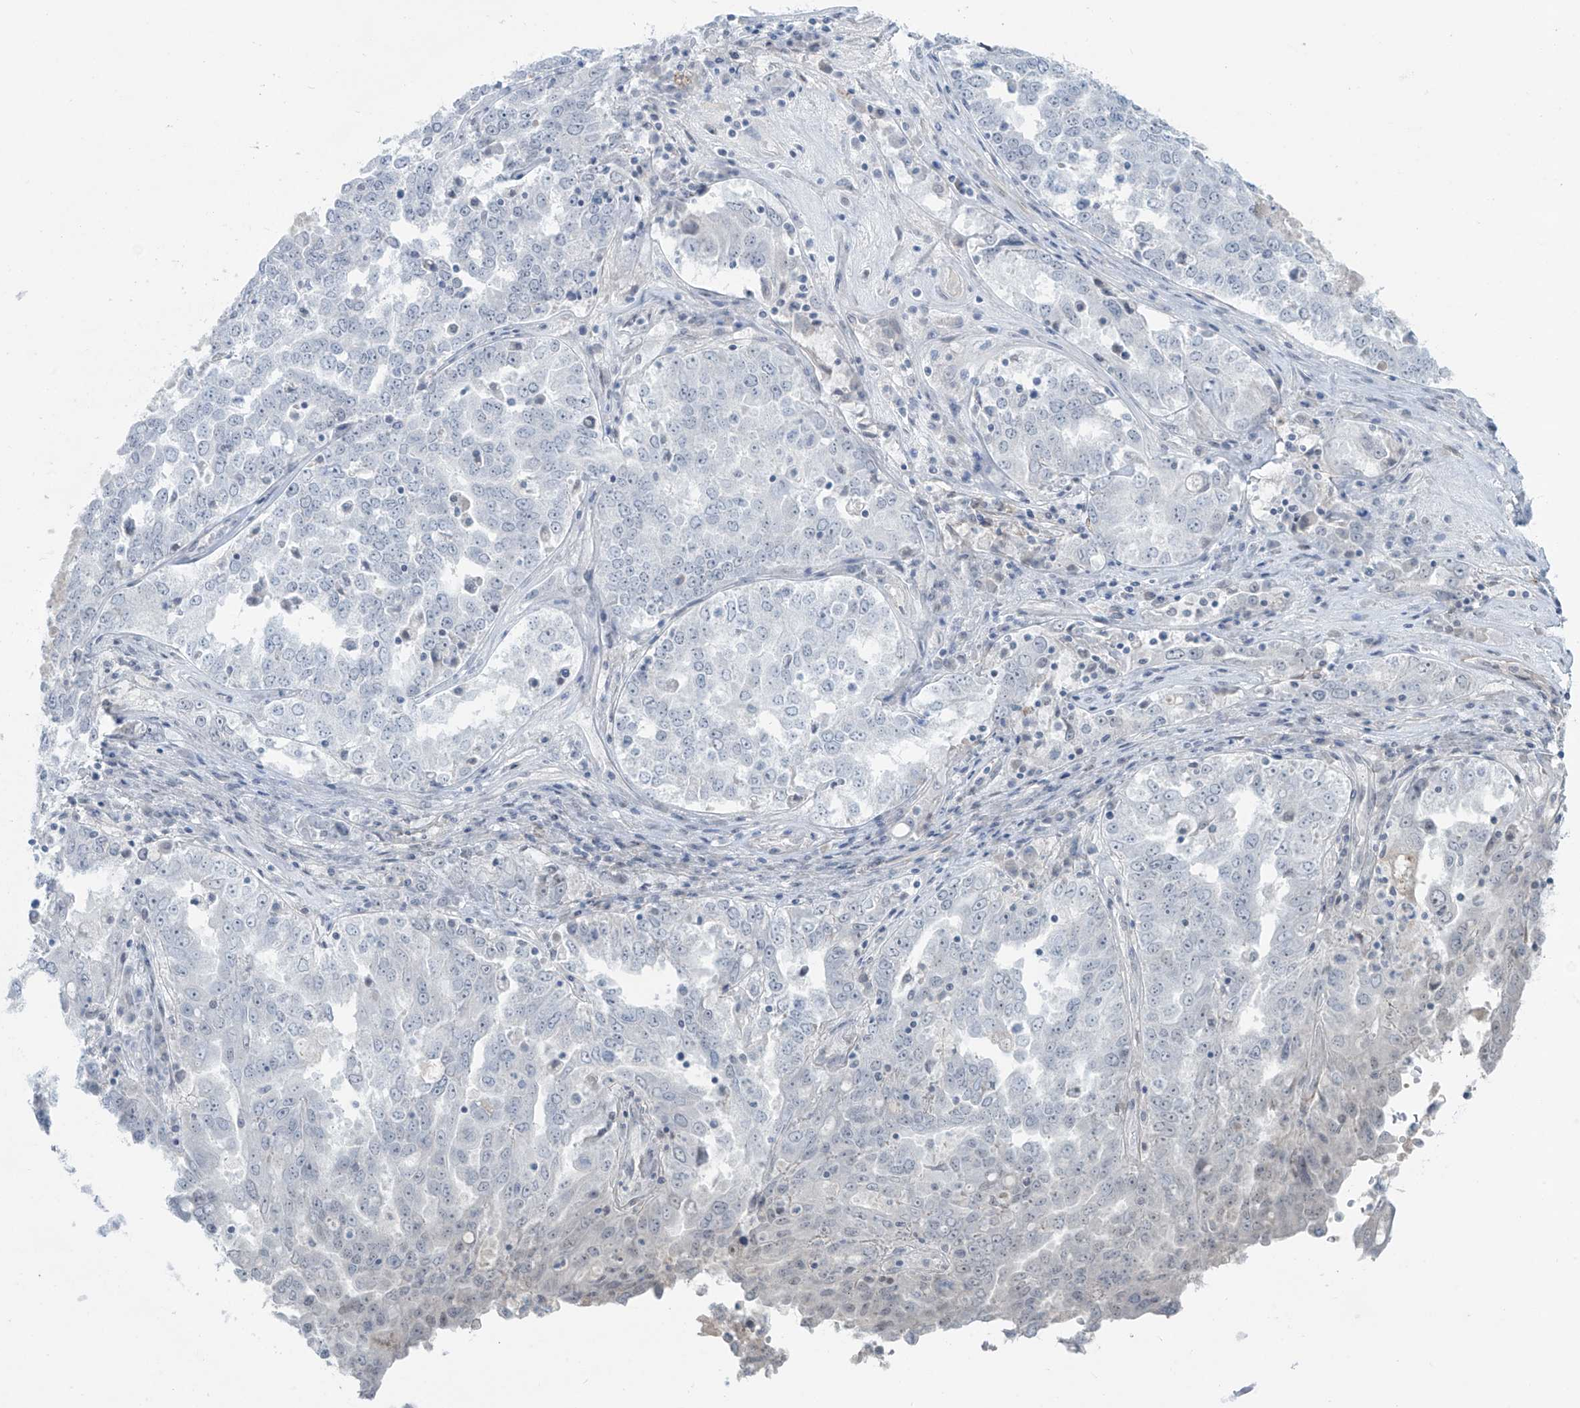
{"staining": {"intensity": "negative", "quantity": "none", "location": "none"}, "tissue": "ovarian cancer", "cell_type": "Tumor cells", "image_type": "cancer", "snomed": [{"axis": "morphology", "description": "Carcinoma, endometroid"}, {"axis": "topography", "description": "Ovary"}], "caption": "A high-resolution histopathology image shows immunohistochemistry staining of ovarian cancer (endometroid carcinoma), which displays no significant staining in tumor cells. (DAB (3,3'-diaminobenzidine) IHC, high magnification).", "gene": "RASGEF1A", "patient": {"sex": "female", "age": 62}}